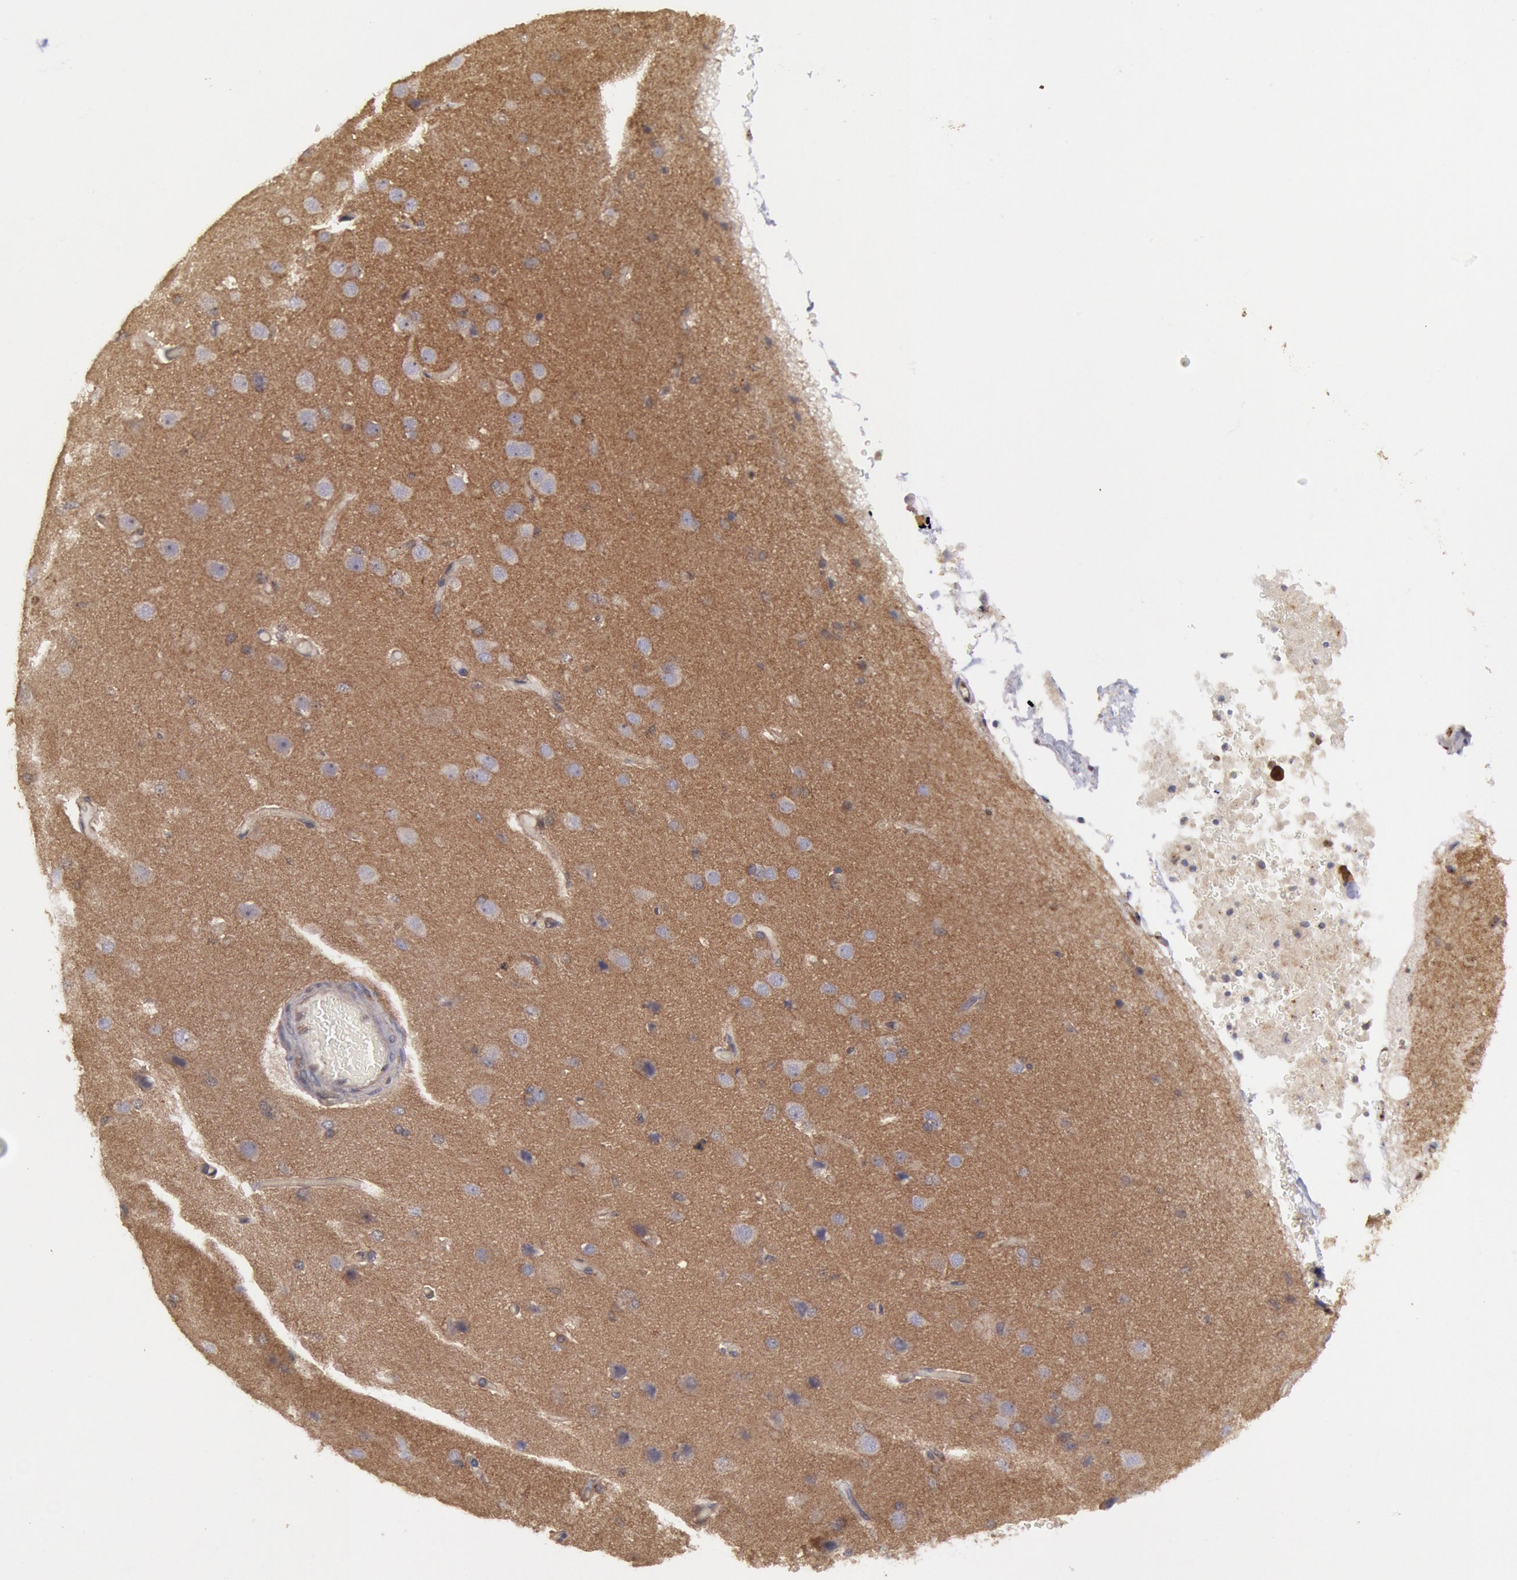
{"staining": {"intensity": "negative", "quantity": "none", "location": "none"}, "tissue": "cerebral cortex", "cell_type": "Endothelial cells", "image_type": "normal", "snomed": [{"axis": "morphology", "description": "Normal tissue, NOS"}, {"axis": "morphology", "description": "Glioma, malignant, High grade"}, {"axis": "topography", "description": "Cerebral cortex"}], "caption": "The photomicrograph displays no significant expression in endothelial cells of cerebral cortex. (DAB (3,3'-diaminobenzidine) immunohistochemistry (IHC), high magnification).", "gene": "STX17", "patient": {"sex": "male", "age": 77}}